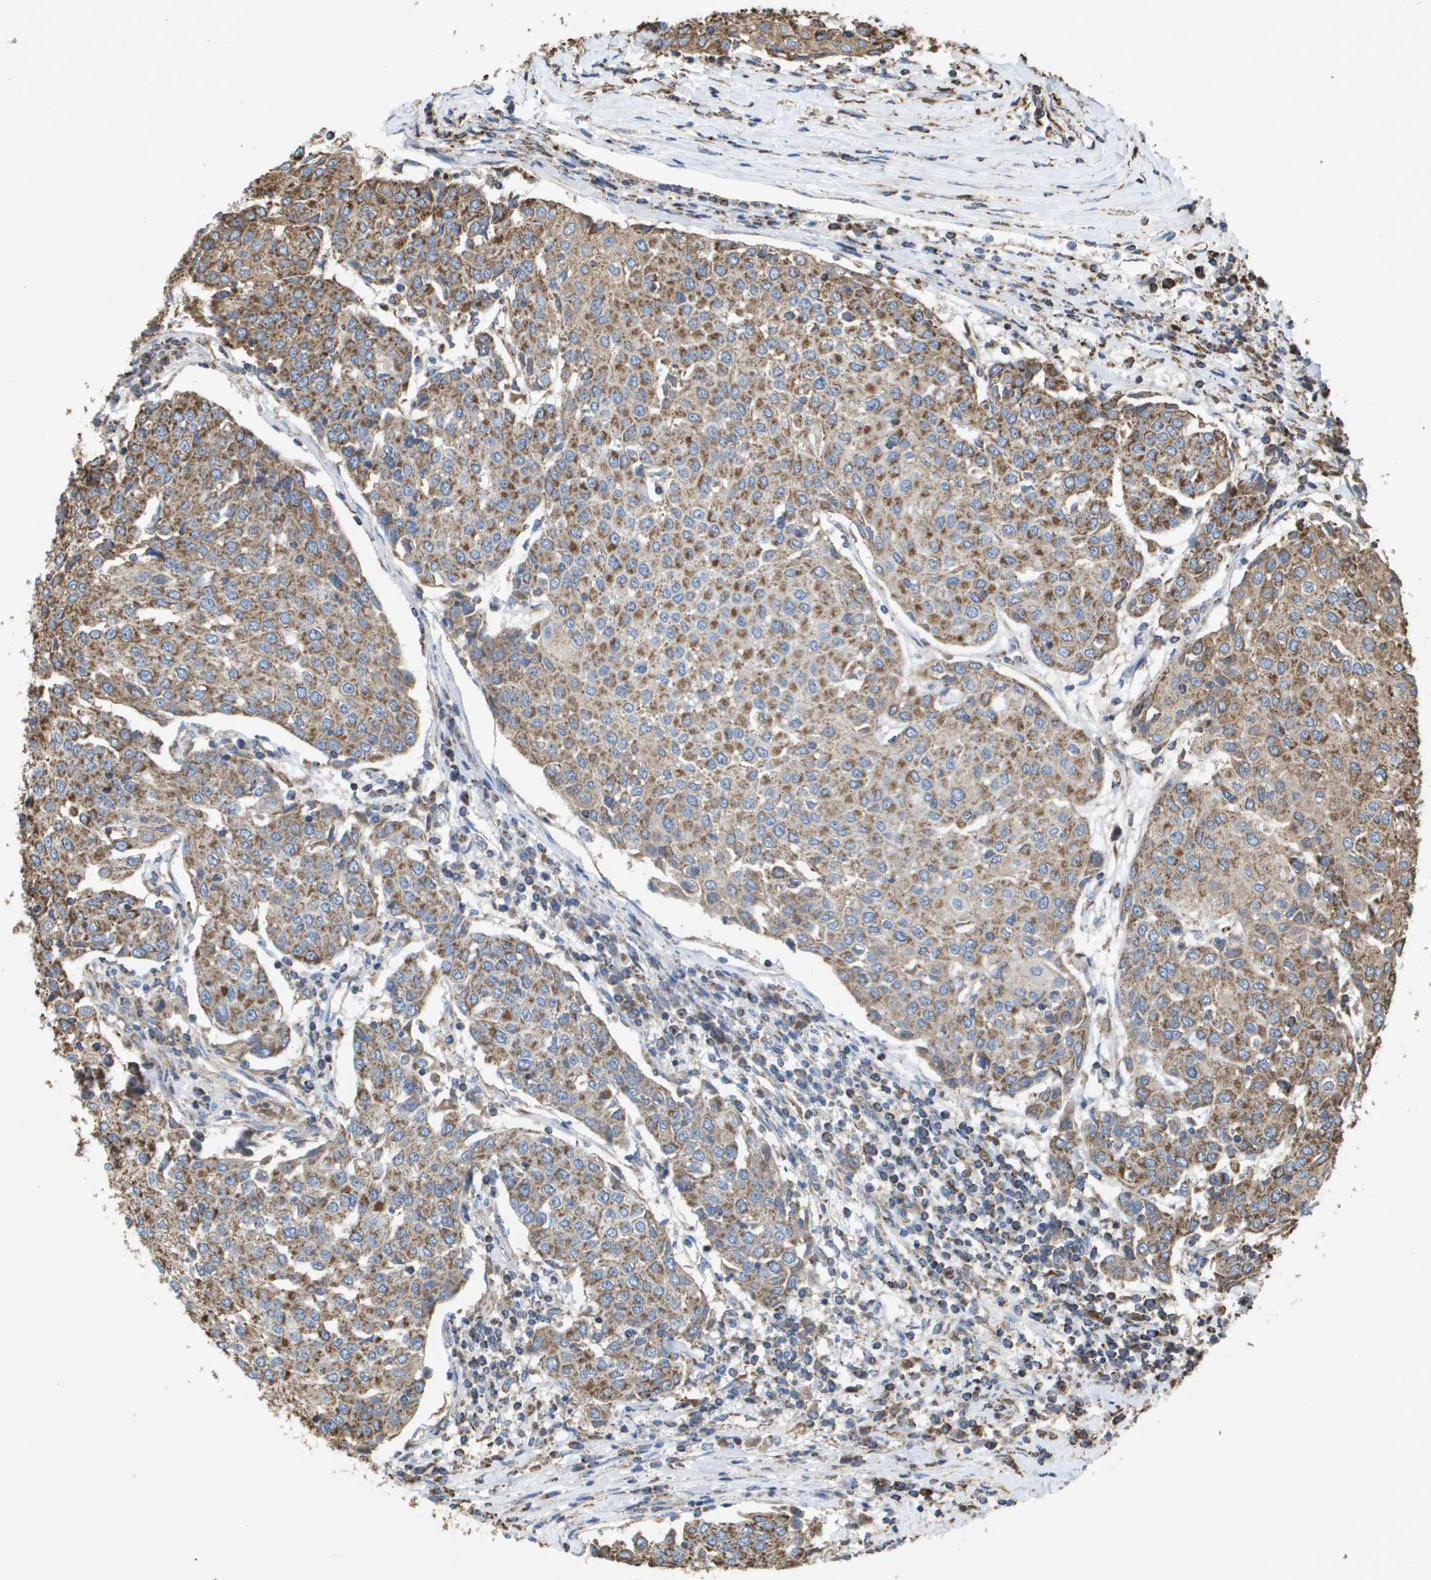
{"staining": {"intensity": "moderate", "quantity": ">75%", "location": "cytoplasmic/membranous"}, "tissue": "urothelial cancer", "cell_type": "Tumor cells", "image_type": "cancer", "snomed": [{"axis": "morphology", "description": "Urothelial carcinoma, High grade"}, {"axis": "topography", "description": "Urinary bladder"}], "caption": "Moderate cytoplasmic/membranous protein expression is identified in about >75% of tumor cells in urothelial cancer. (IHC, brightfield microscopy, high magnification).", "gene": "HSPE1", "patient": {"sex": "female", "age": 85}}